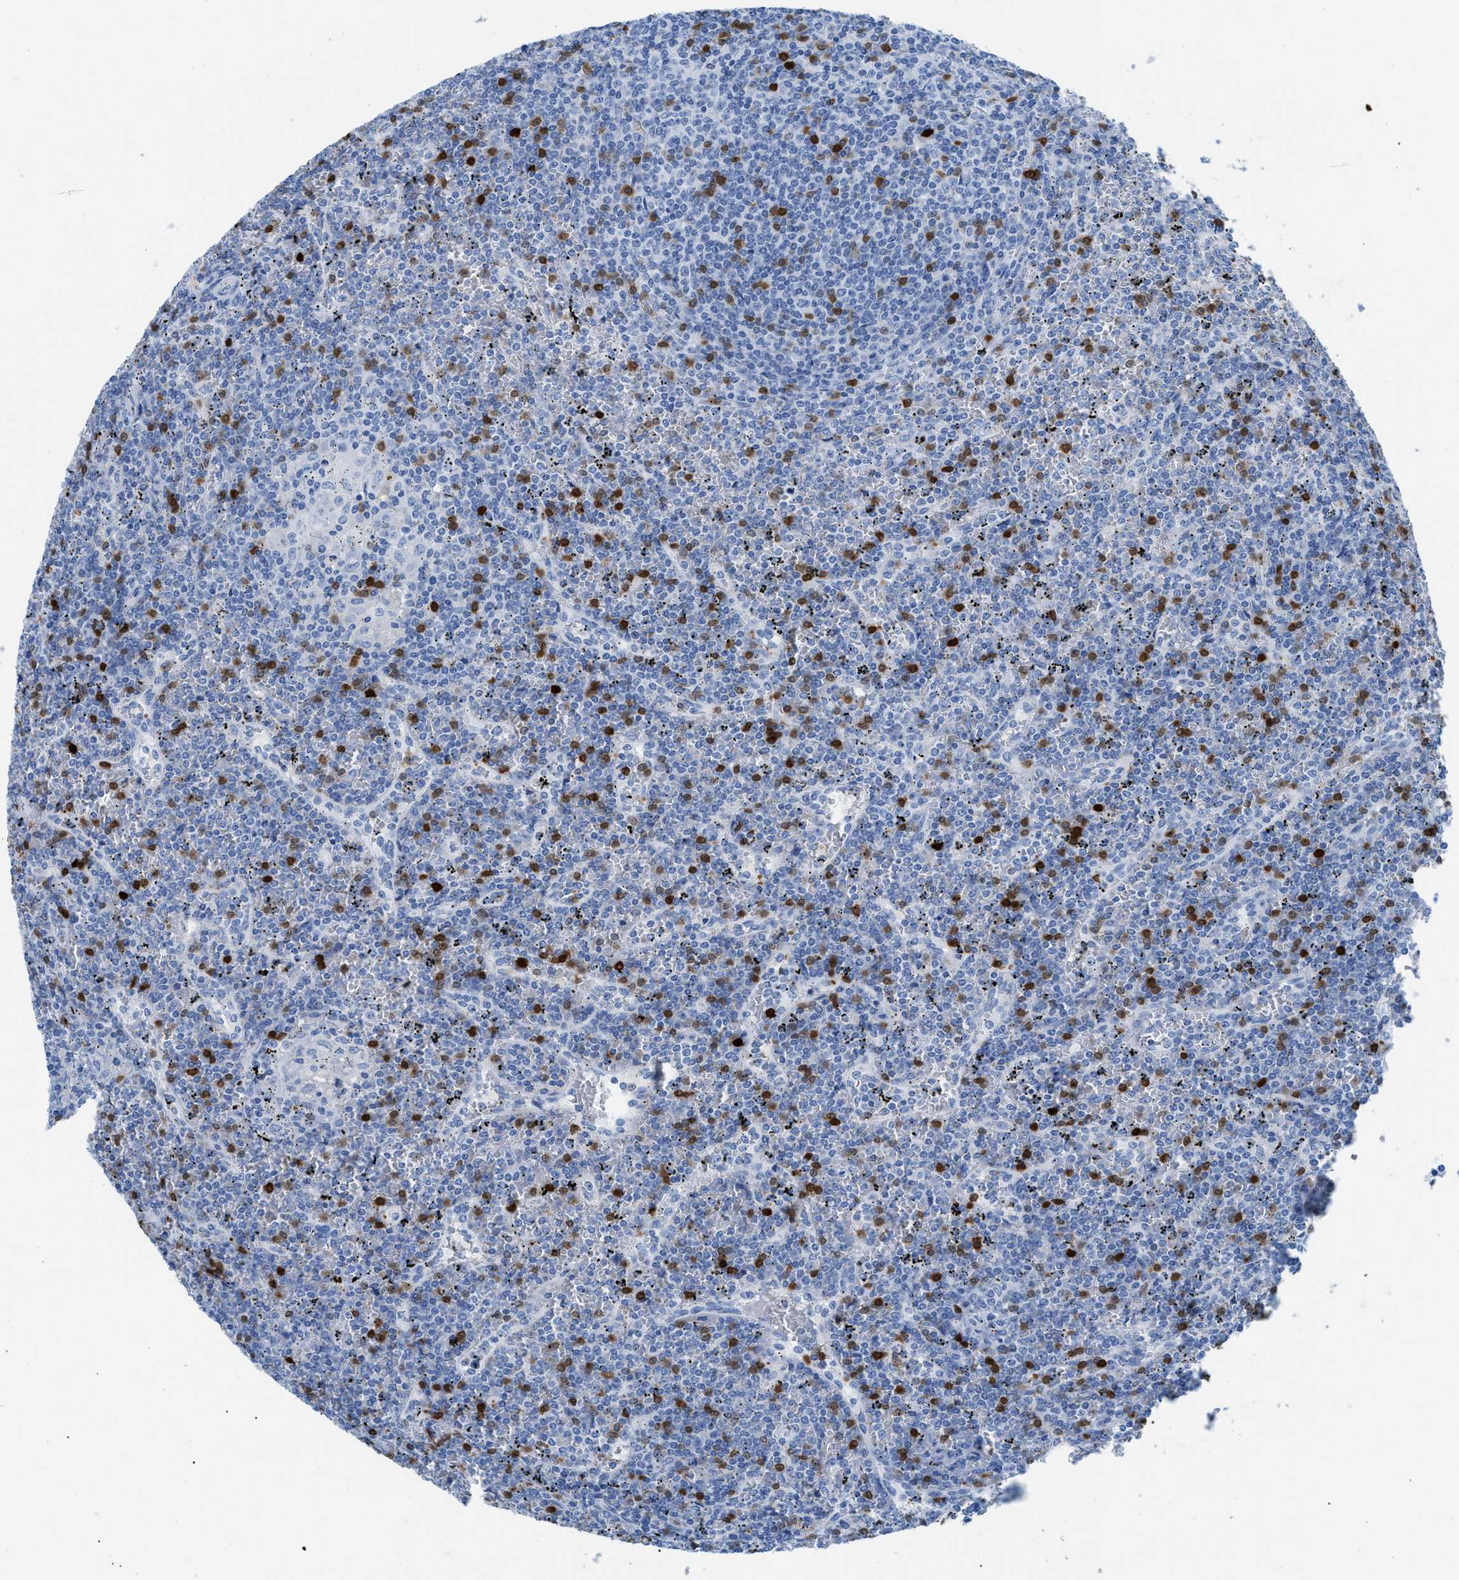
{"staining": {"intensity": "negative", "quantity": "none", "location": "none"}, "tissue": "lymphoma", "cell_type": "Tumor cells", "image_type": "cancer", "snomed": [{"axis": "morphology", "description": "Malignant lymphoma, non-Hodgkin's type, Low grade"}, {"axis": "topography", "description": "Spleen"}], "caption": "Tumor cells show no significant protein positivity in lymphoma. The staining is performed using DAB (3,3'-diaminobenzidine) brown chromogen with nuclei counter-stained in using hematoxylin.", "gene": "TCL1A", "patient": {"sex": "female", "age": 19}}